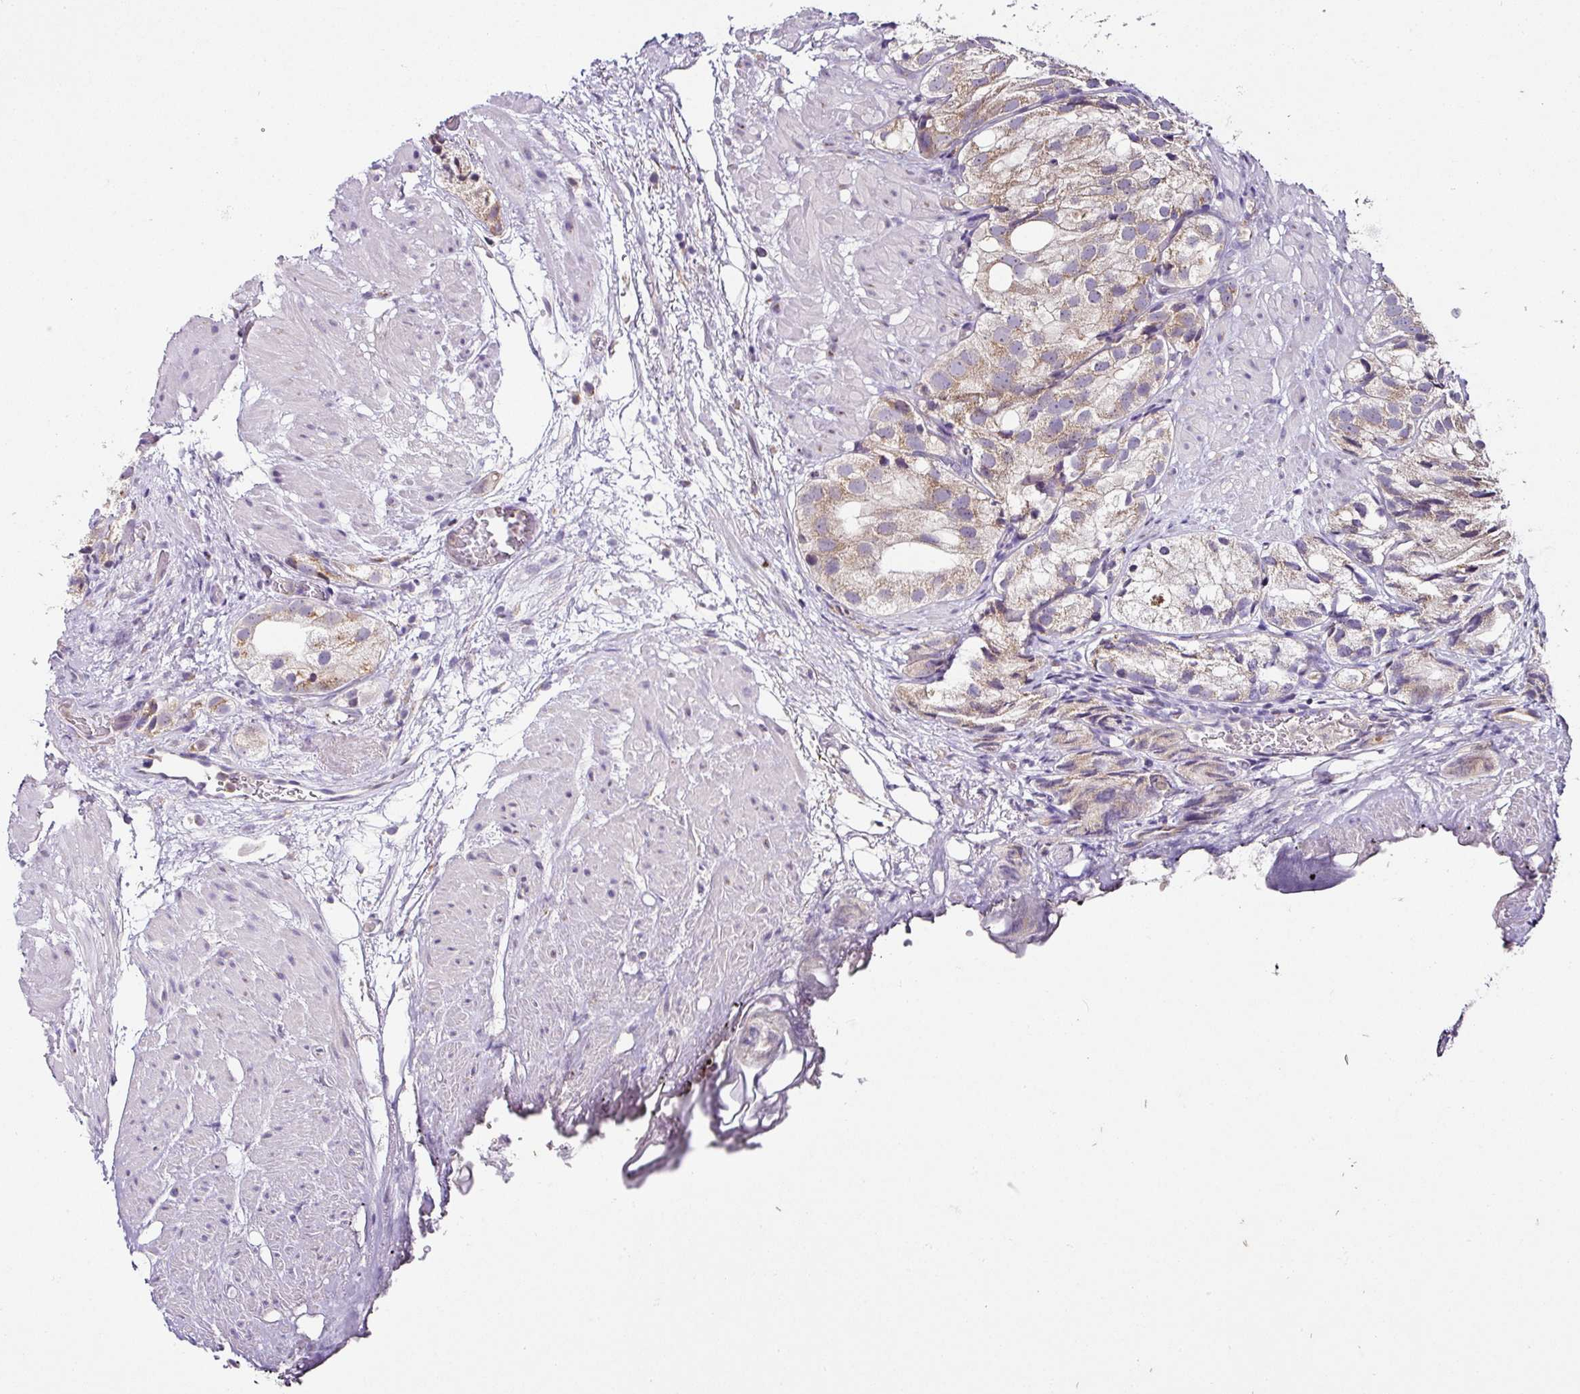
{"staining": {"intensity": "weak", "quantity": ">75%", "location": "cytoplasmic/membranous"}, "tissue": "prostate cancer", "cell_type": "Tumor cells", "image_type": "cancer", "snomed": [{"axis": "morphology", "description": "Adenocarcinoma, High grade"}, {"axis": "topography", "description": "Prostate"}], "caption": "This is an image of immunohistochemistry staining of adenocarcinoma (high-grade) (prostate), which shows weak expression in the cytoplasmic/membranous of tumor cells.", "gene": "SKIC2", "patient": {"sex": "male", "age": 82}}